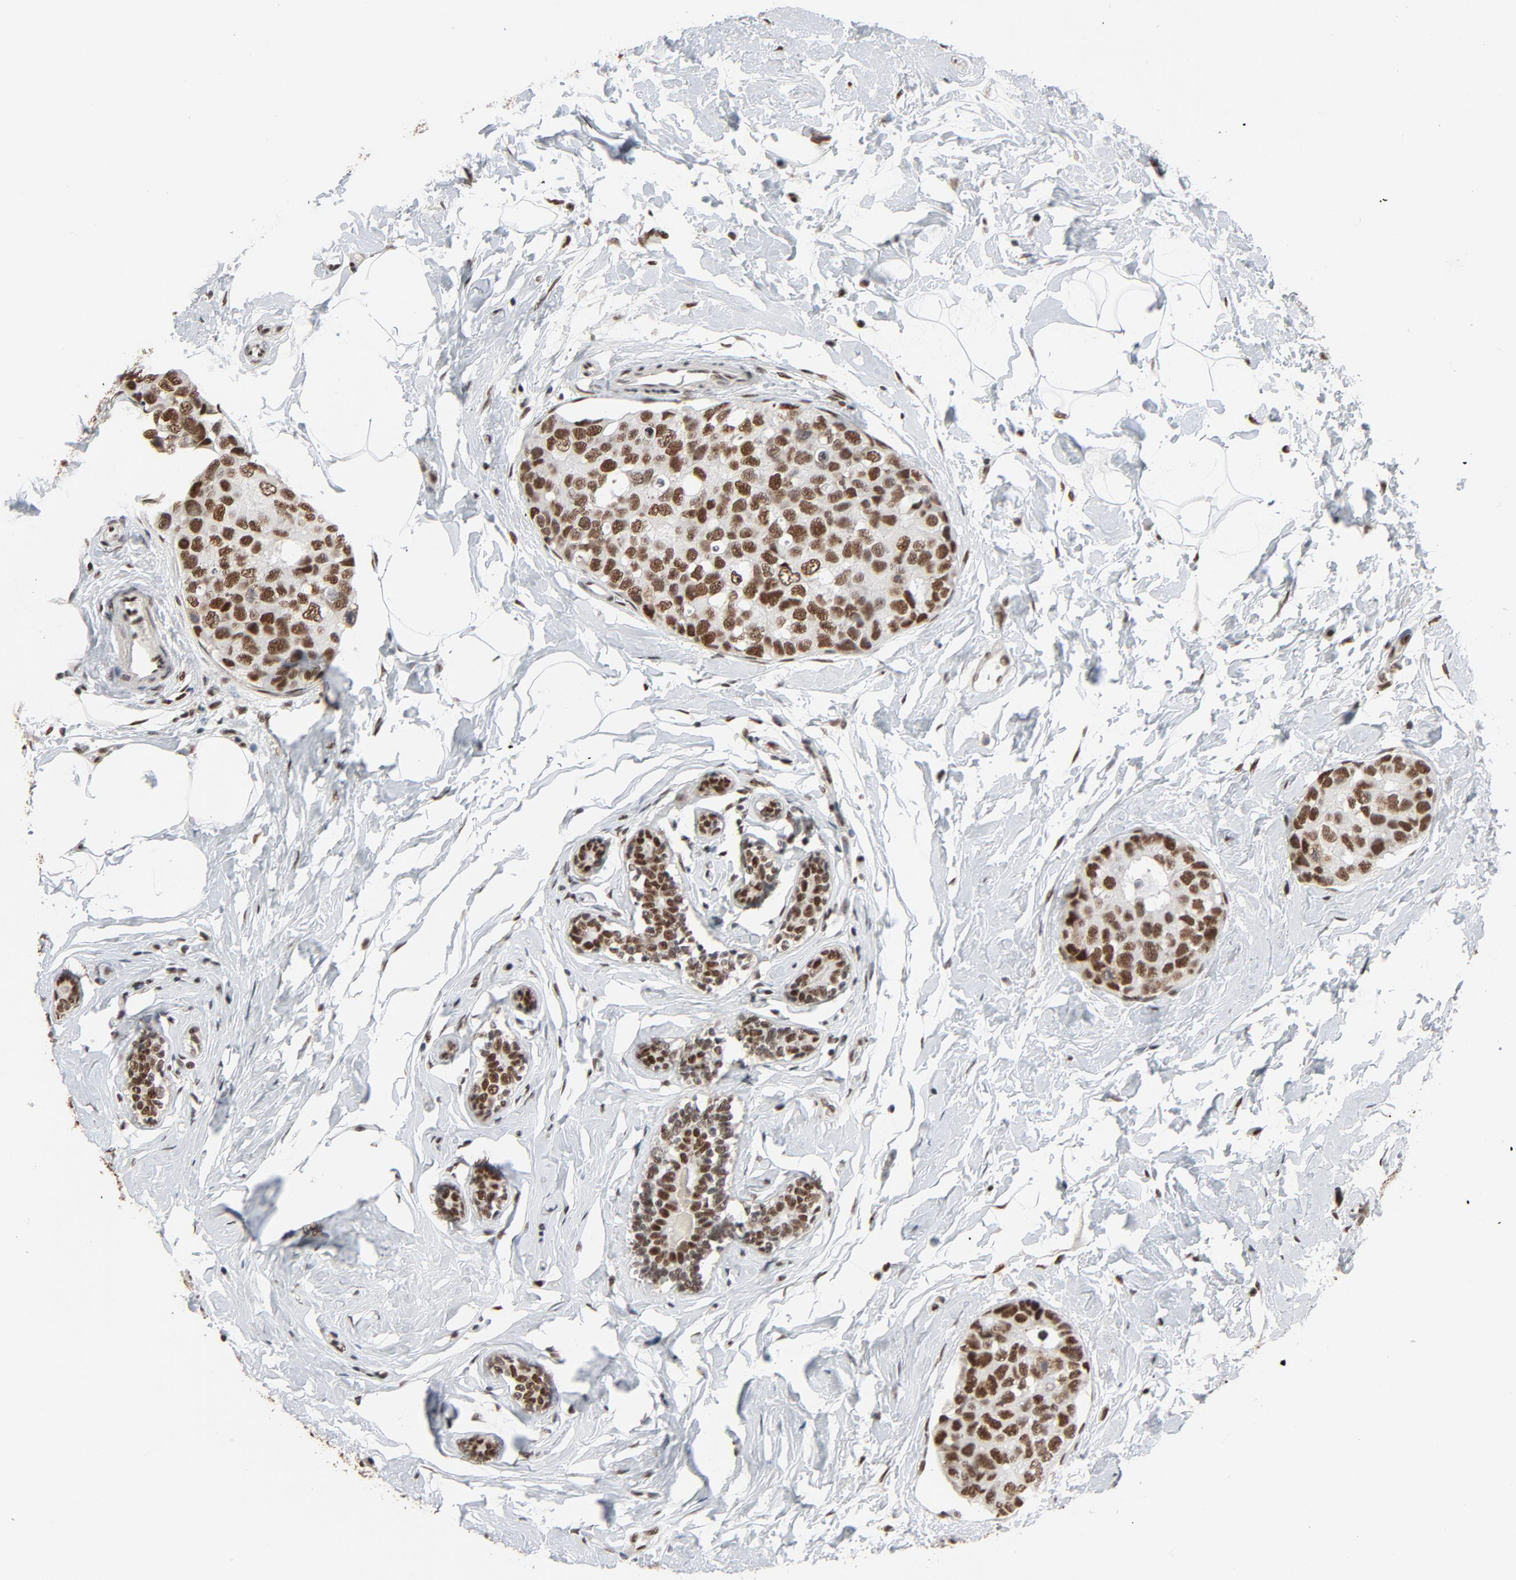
{"staining": {"intensity": "moderate", "quantity": ">75%", "location": "nuclear"}, "tissue": "breast cancer", "cell_type": "Tumor cells", "image_type": "cancer", "snomed": [{"axis": "morphology", "description": "Normal tissue, NOS"}, {"axis": "morphology", "description": "Duct carcinoma"}, {"axis": "topography", "description": "Breast"}], "caption": "Immunohistochemical staining of breast cancer (infiltrating ductal carcinoma) reveals medium levels of moderate nuclear protein expression in about >75% of tumor cells. The protein is stained brown, and the nuclei are stained in blue (DAB (3,3'-diaminobenzidine) IHC with brightfield microscopy, high magnification).", "gene": "MRE11", "patient": {"sex": "female", "age": 50}}